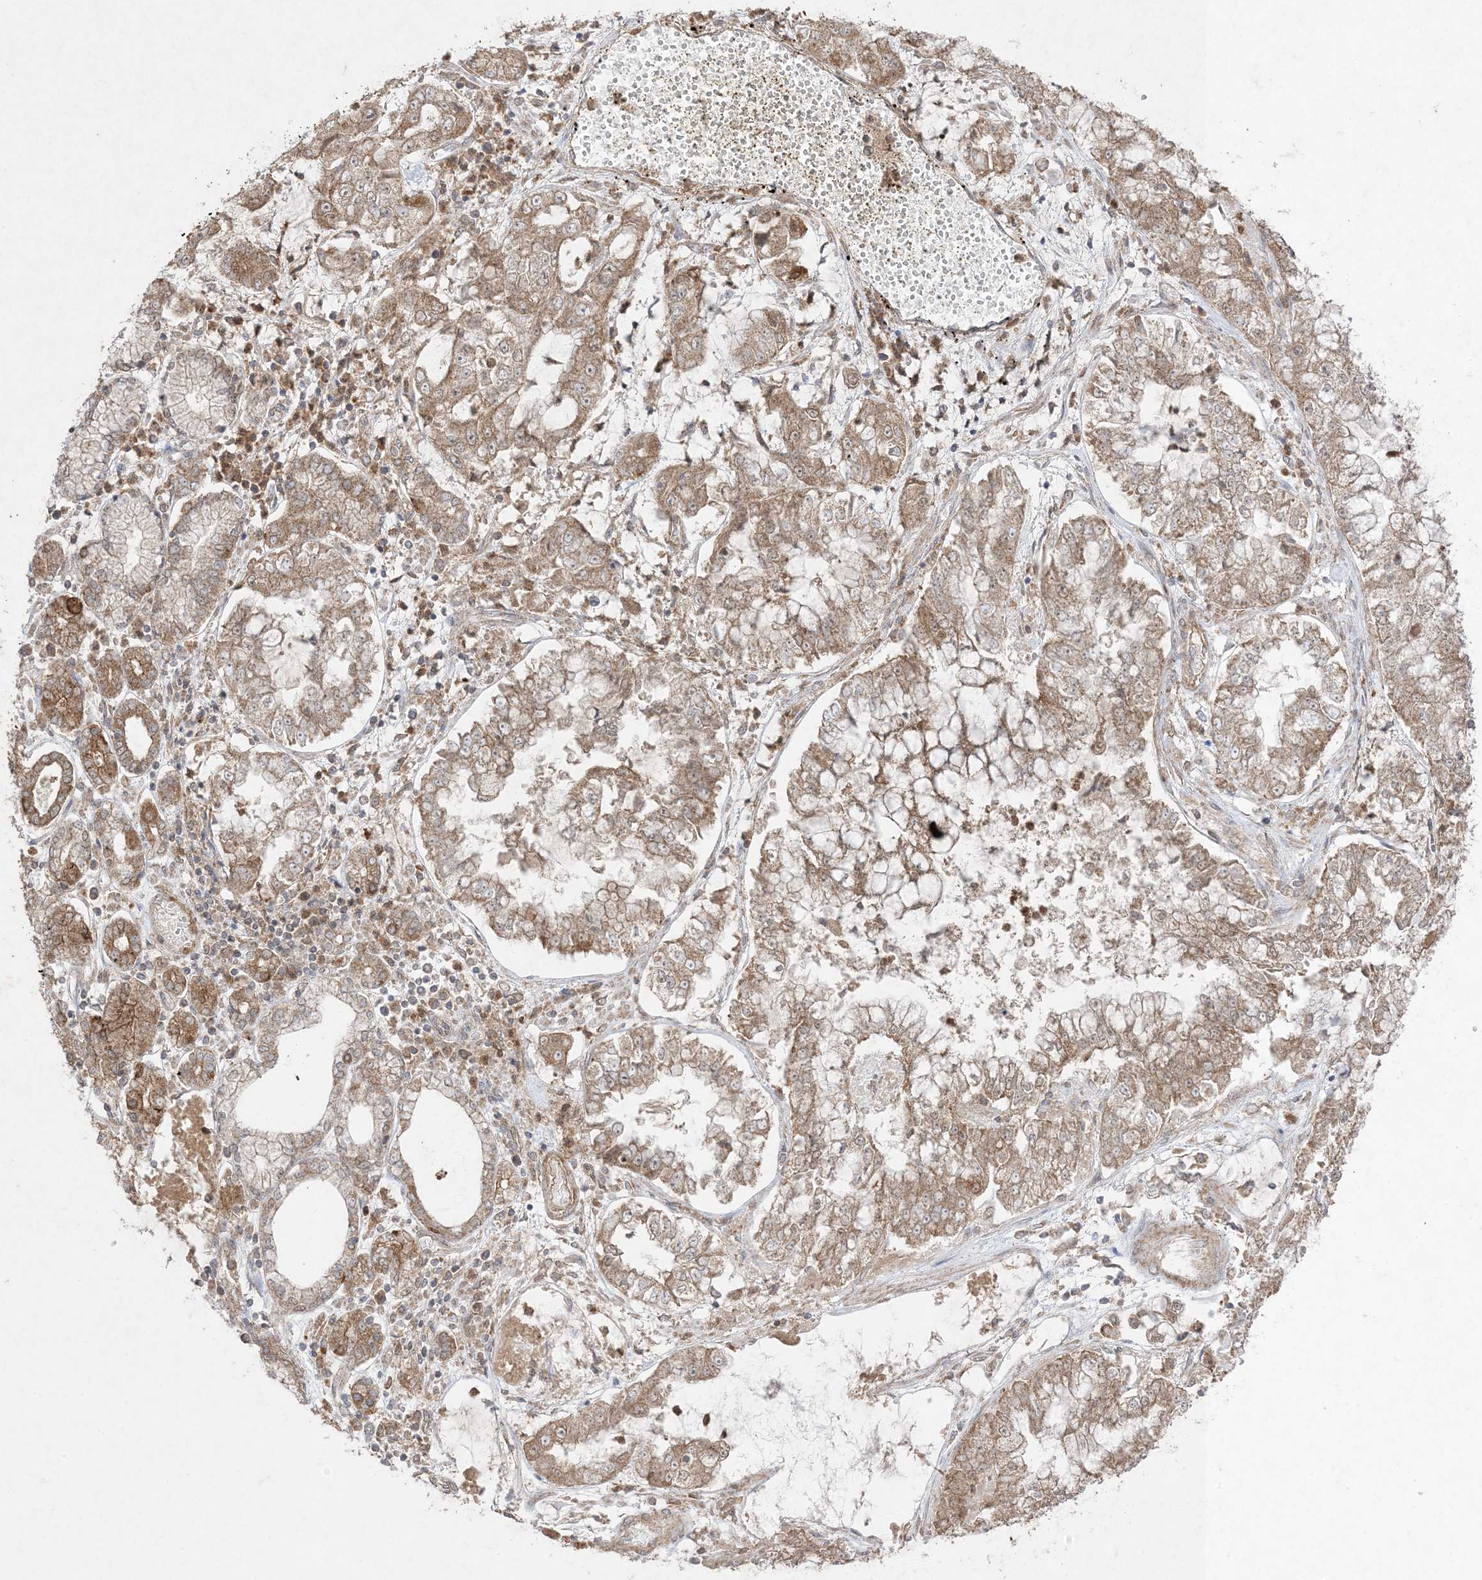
{"staining": {"intensity": "moderate", "quantity": ">75%", "location": "cytoplasmic/membranous"}, "tissue": "stomach cancer", "cell_type": "Tumor cells", "image_type": "cancer", "snomed": [{"axis": "morphology", "description": "Adenocarcinoma, NOS"}, {"axis": "topography", "description": "Stomach"}], "caption": "Approximately >75% of tumor cells in adenocarcinoma (stomach) display moderate cytoplasmic/membranous protein positivity as visualized by brown immunohistochemical staining.", "gene": "UBE2C", "patient": {"sex": "male", "age": 76}}